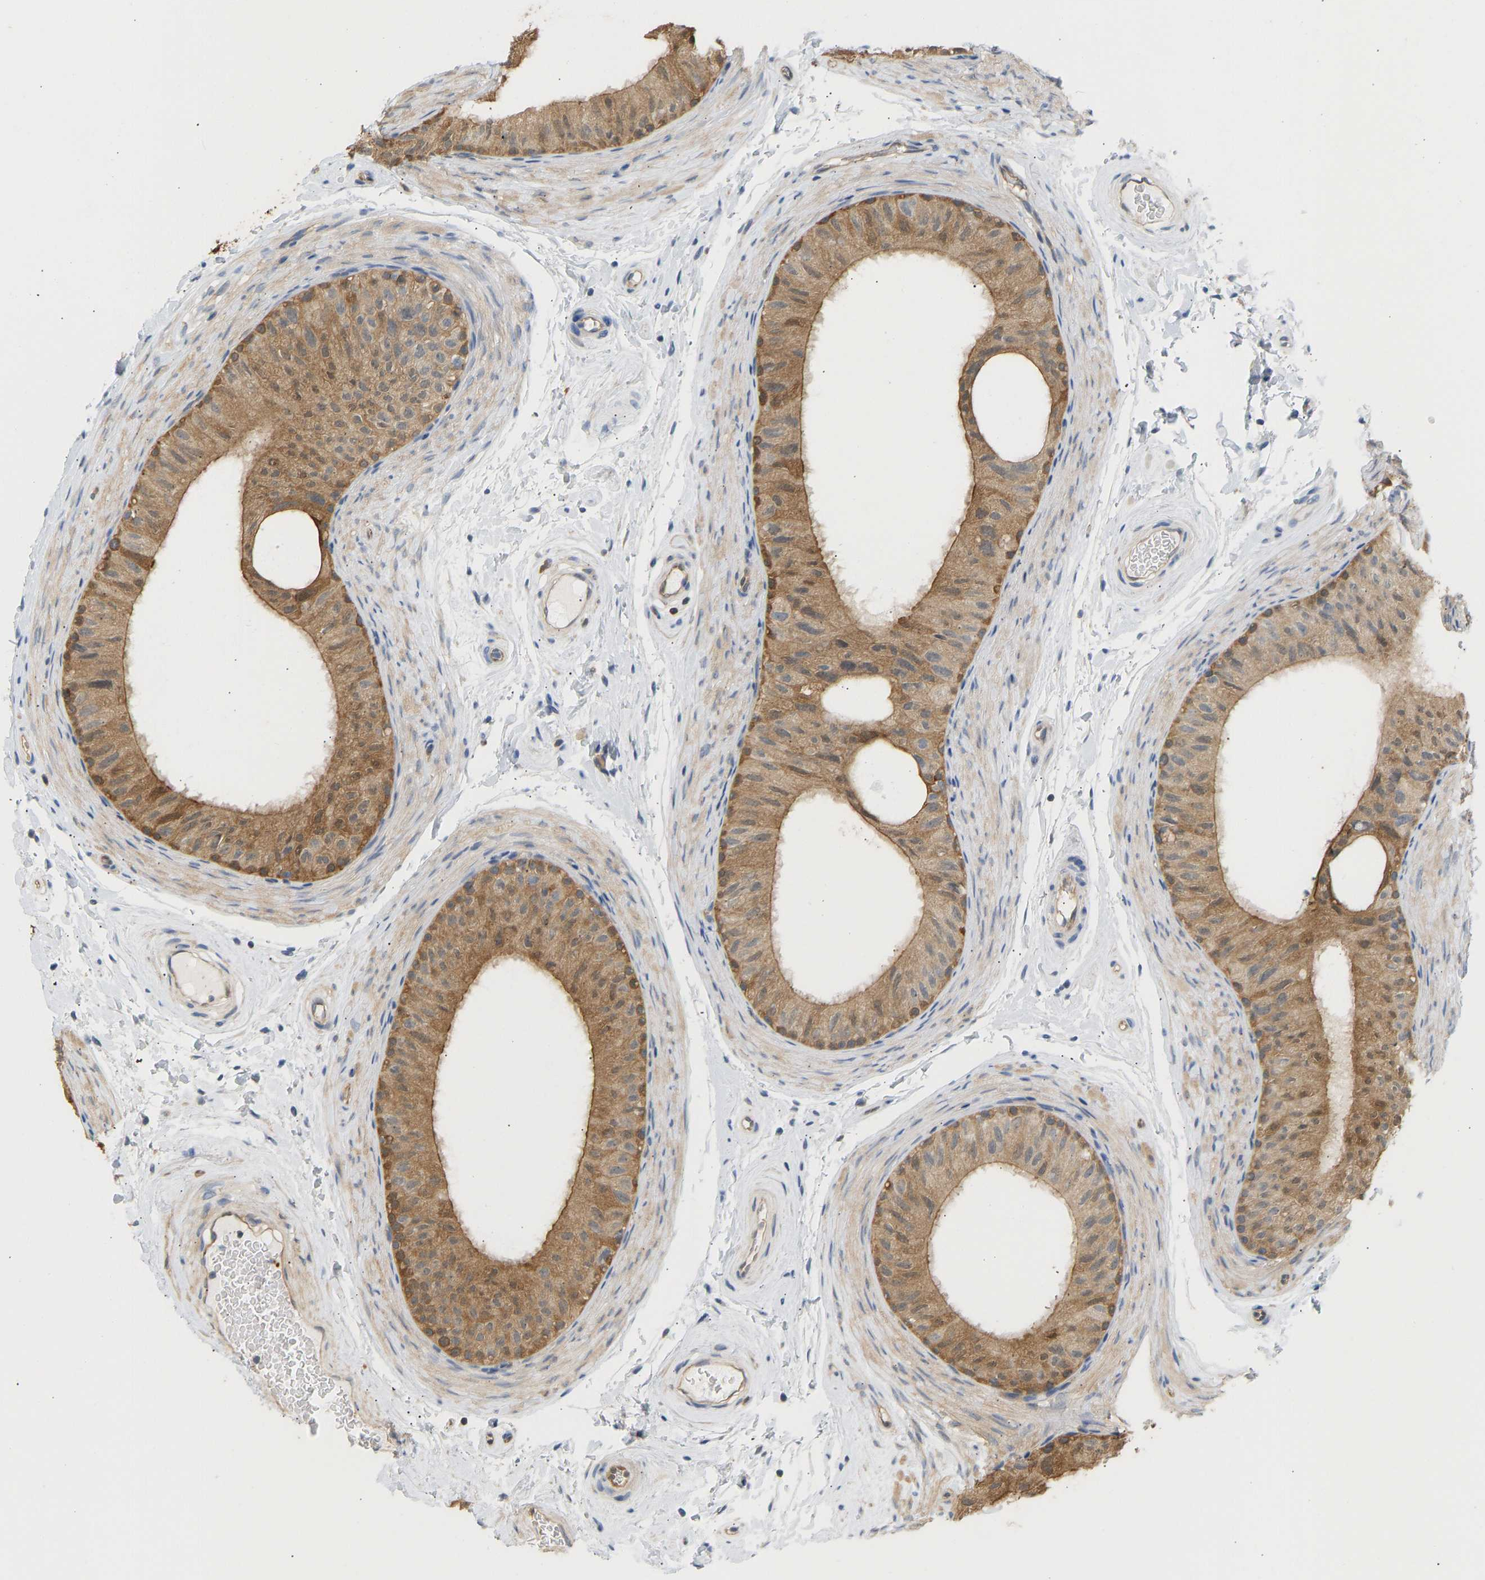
{"staining": {"intensity": "moderate", "quantity": ">75%", "location": "cytoplasmic/membranous"}, "tissue": "epididymis", "cell_type": "Glandular cells", "image_type": "normal", "snomed": [{"axis": "morphology", "description": "Normal tissue, NOS"}, {"axis": "topography", "description": "Epididymis"}], "caption": "The histopathology image exhibits a brown stain indicating the presence of a protein in the cytoplasmic/membranous of glandular cells in epididymis. The protein is shown in brown color, while the nuclei are stained blue.", "gene": "ENO1", "patient": {"sex": "male", "age": 34}}